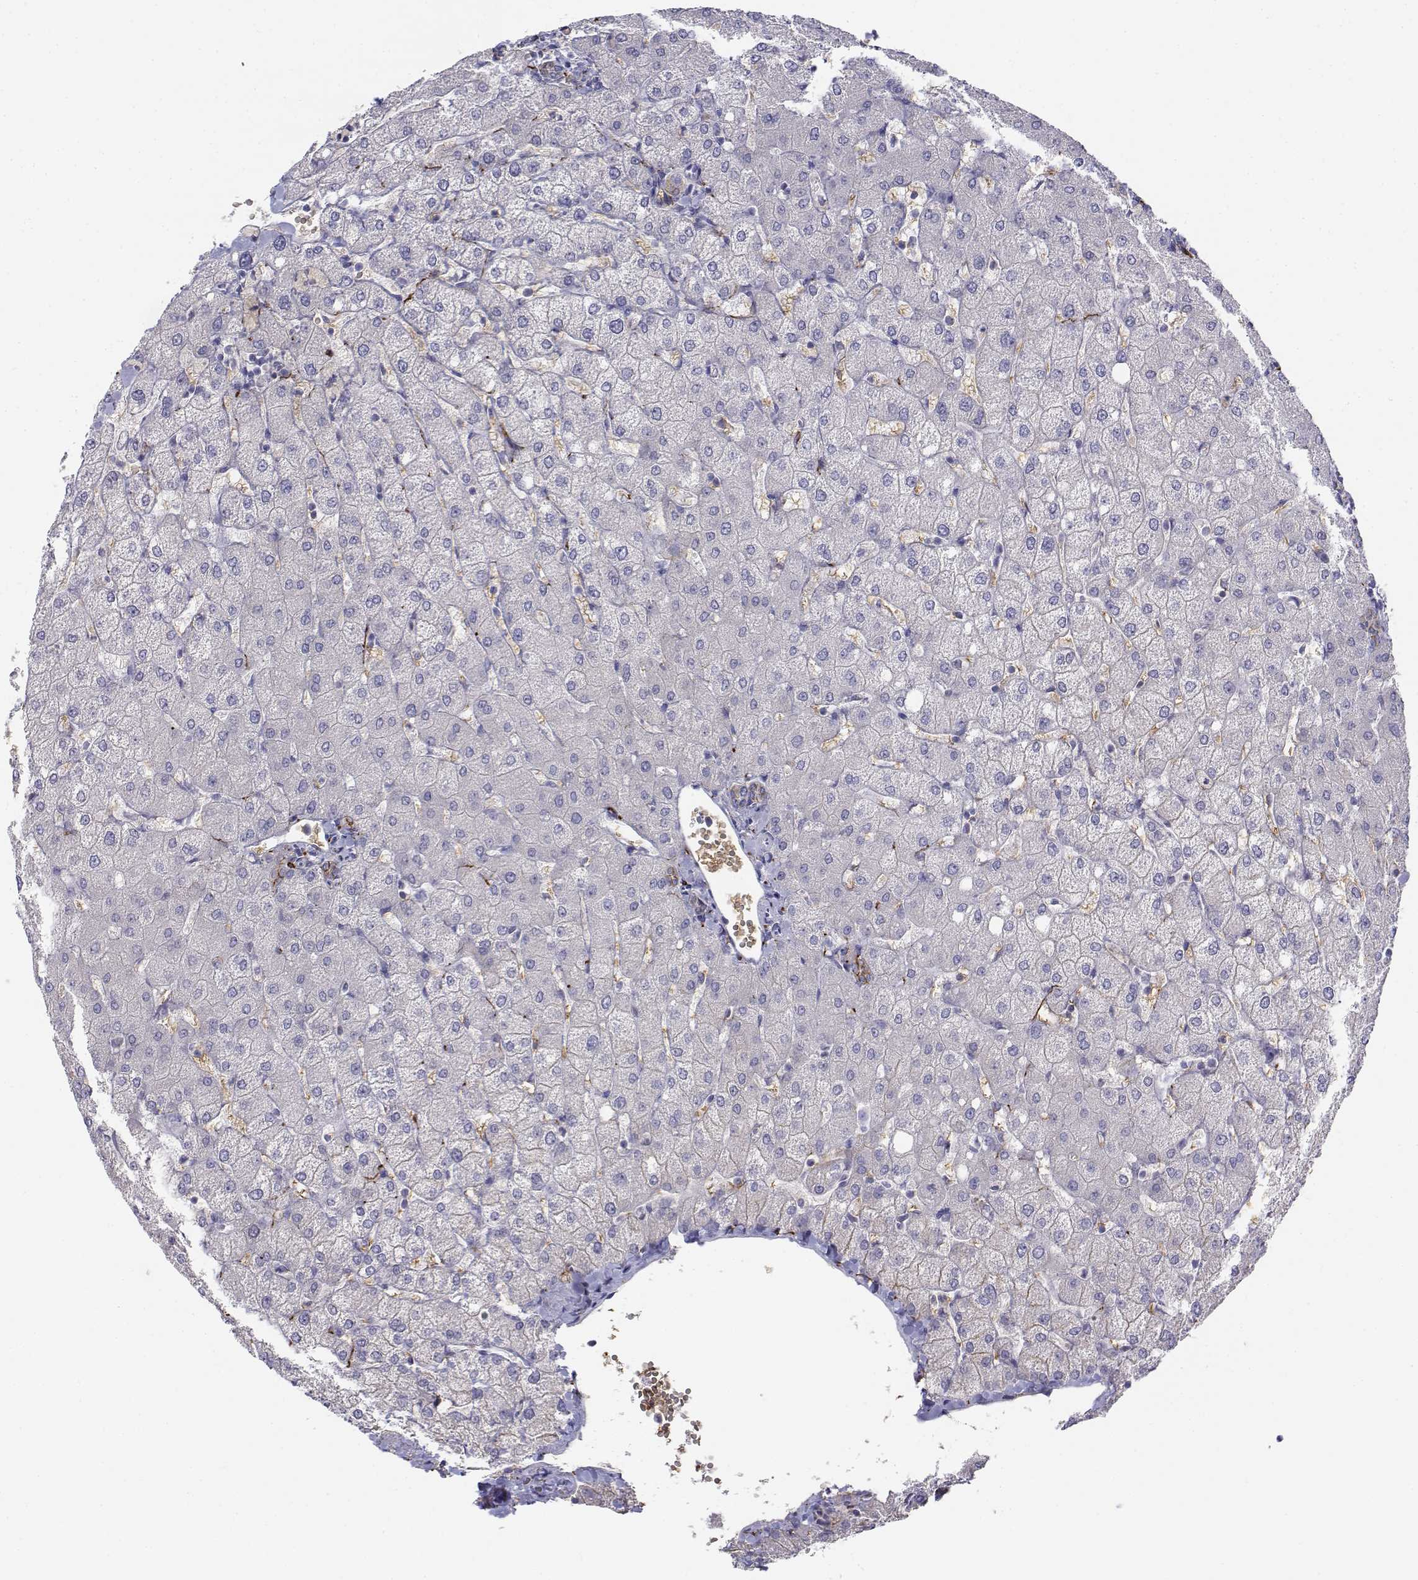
{"staining": {"intensity": "negative", "quantity": "none", "location": "none"}, "tissue": "liver", "cell_type": "Cholangiocytes", "image_type": "normal", "snomed": [{"axis": "morphology", "description": "Normal tissue, NOS"}, {"axis": "topography", "description": "Liver"}], "caption": "Micrograph shows no significant protein positivity in cholangiocytes of unremarkable liver.", "gene": "CADM1", "patient": {"sex": "female", "age": 54}}